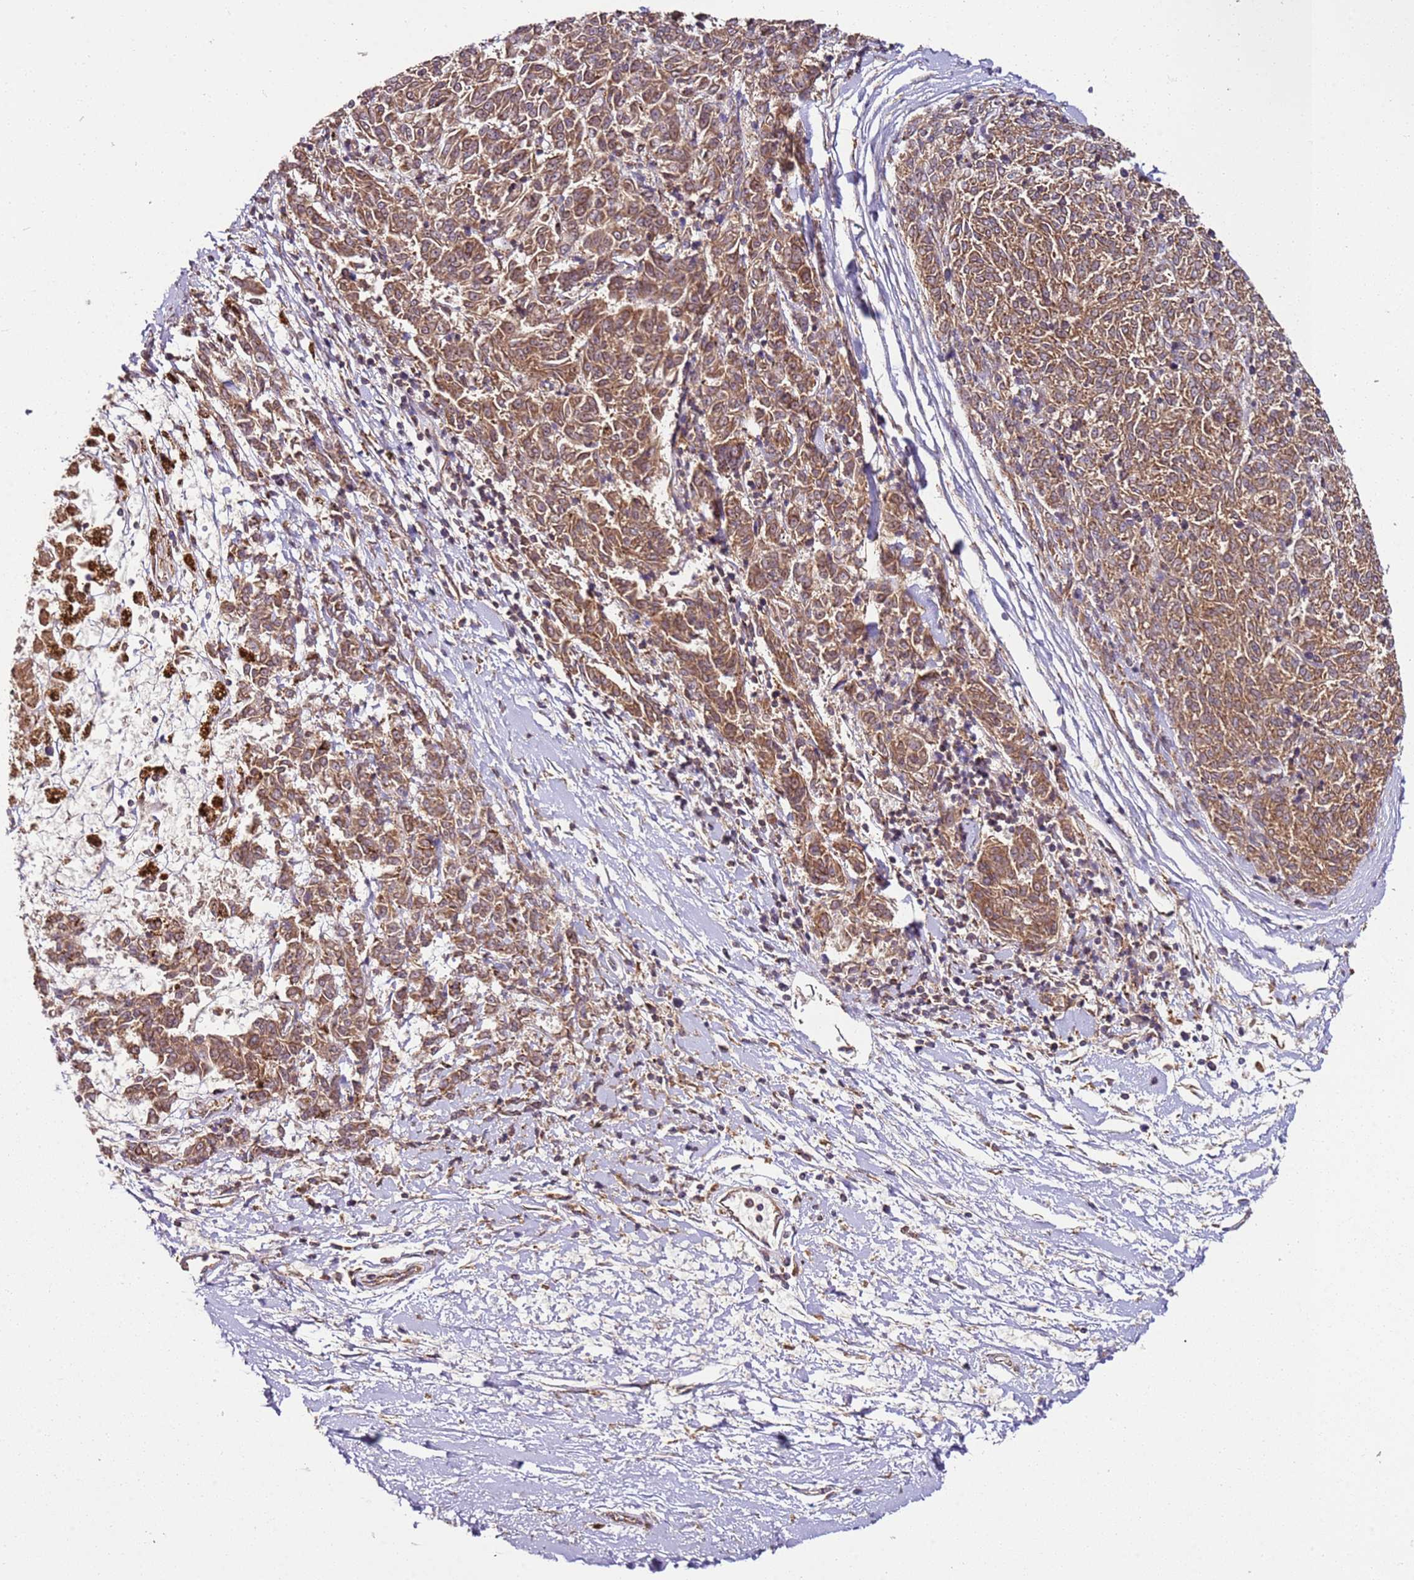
{"staining": {"intensity": "moderate", "quantity": ">75%", "location": "cytoplasmic/membranous"}, "tissue": "melanoma", "cell_type": "Tumor cells", "image_type": "cancer", "snomed": [{"axis": "morphology", "description": "Malignant melanoma, NOS"}, {"axis": "topography", "description": "Skin"}], "caption": "Moderate cytoplasmic/membranous expression is appreciated in about >75% of tumor cells in malignant melanoma.", "gene": "RMND5A", "patient": {"sex": "female", "age": 72}}